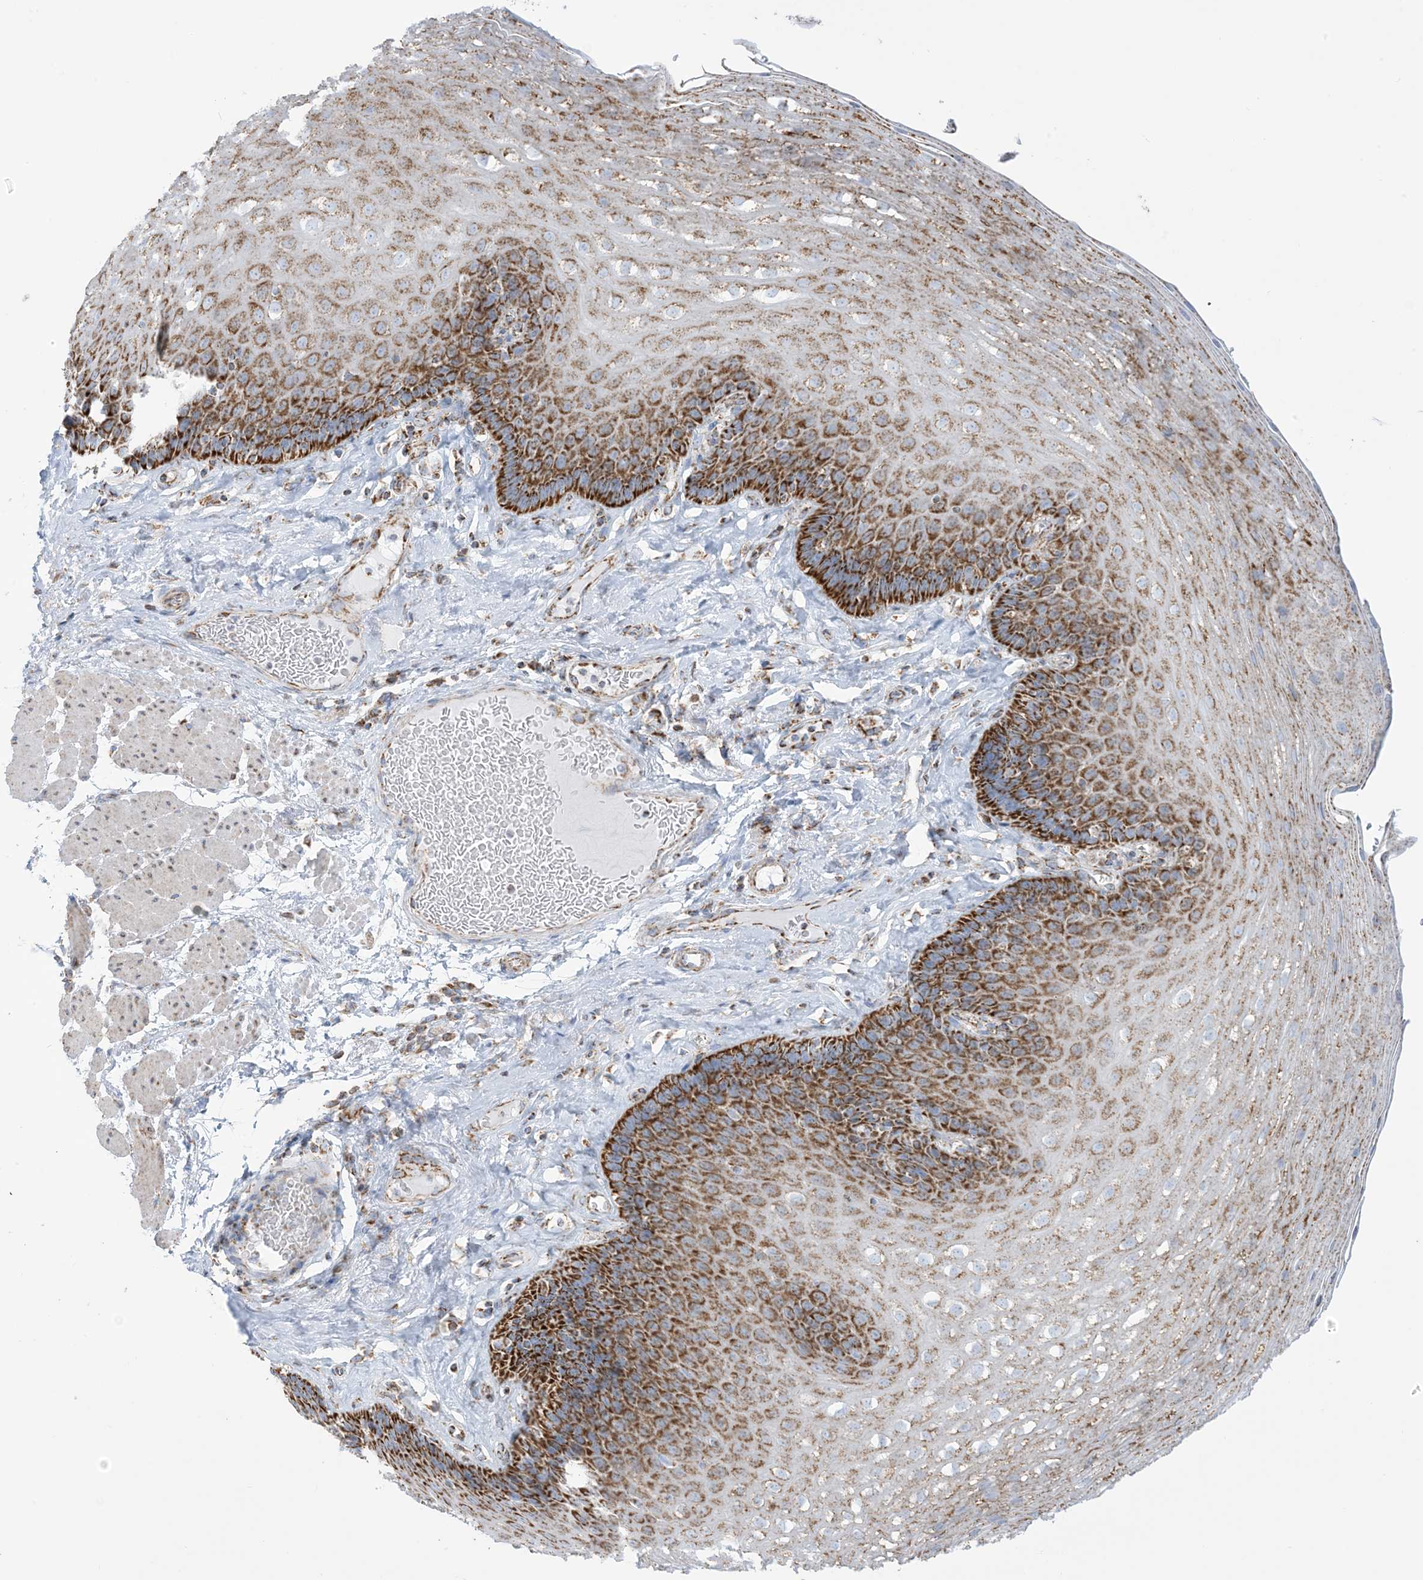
{"staining": {"intensity": "strong", "quantity": ">75%", "location": "cytoplasmic/membranous"}, "tissue": "esophagus", "cell_type": "Squamous epithelial cells", "image_type": "normal", "snomed": [{"axis": "morphology", "description": "Normal tissue, NOS"}, {"axis": "topography", "description": "Esophagus"}], "caption": "A high-resolution micrograph shows immunohistochemistry (IHC) staining of benign esophagus, which shows strong cytoplasmic/membranous expression in approximately >75% of squamous epithelial cells.", "gene": "SAMM50", "patient": {"sex": "female", "age": 66}}